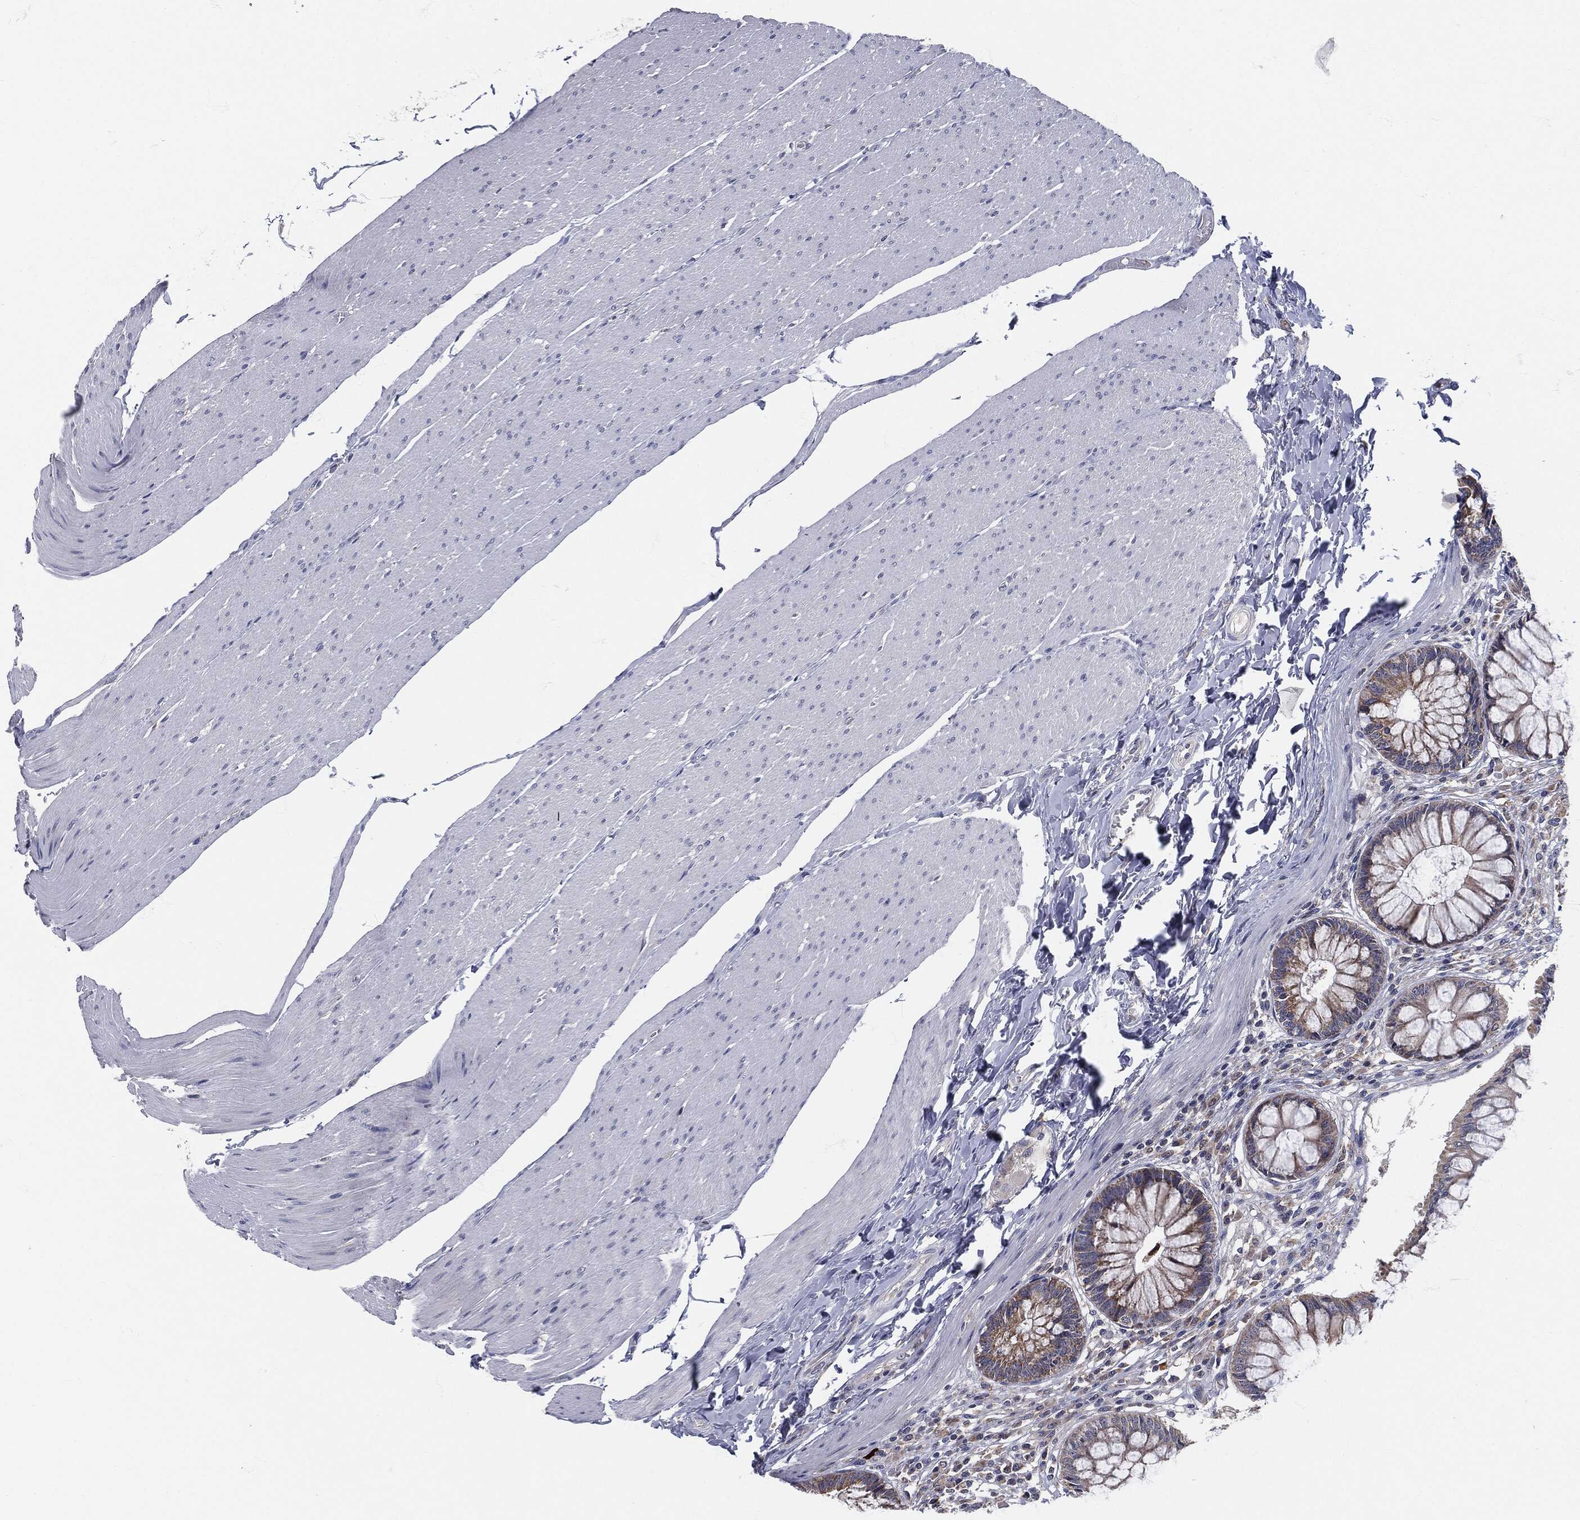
{"staining": {"intensity": "strong", "quantity": "25%-75%", "location": "cytoplasmic/membranous"}, "tissue": "rectum", "cell_type": "Glandular cells", "image_type": "normal", "snomed": [{"axis": "morphology", "description": "Normal tissue, NOS"}, {"axis": "topography", "description": "Rectum"}], "caption": "Human rectum stained for a protein (brown) demonstrates strong cytoplasmic/membranous positive expression in about 25%-75% of glandular cells.", "gene": "SIGLEC9", "patient": {"sex": "female", "age": 58}}